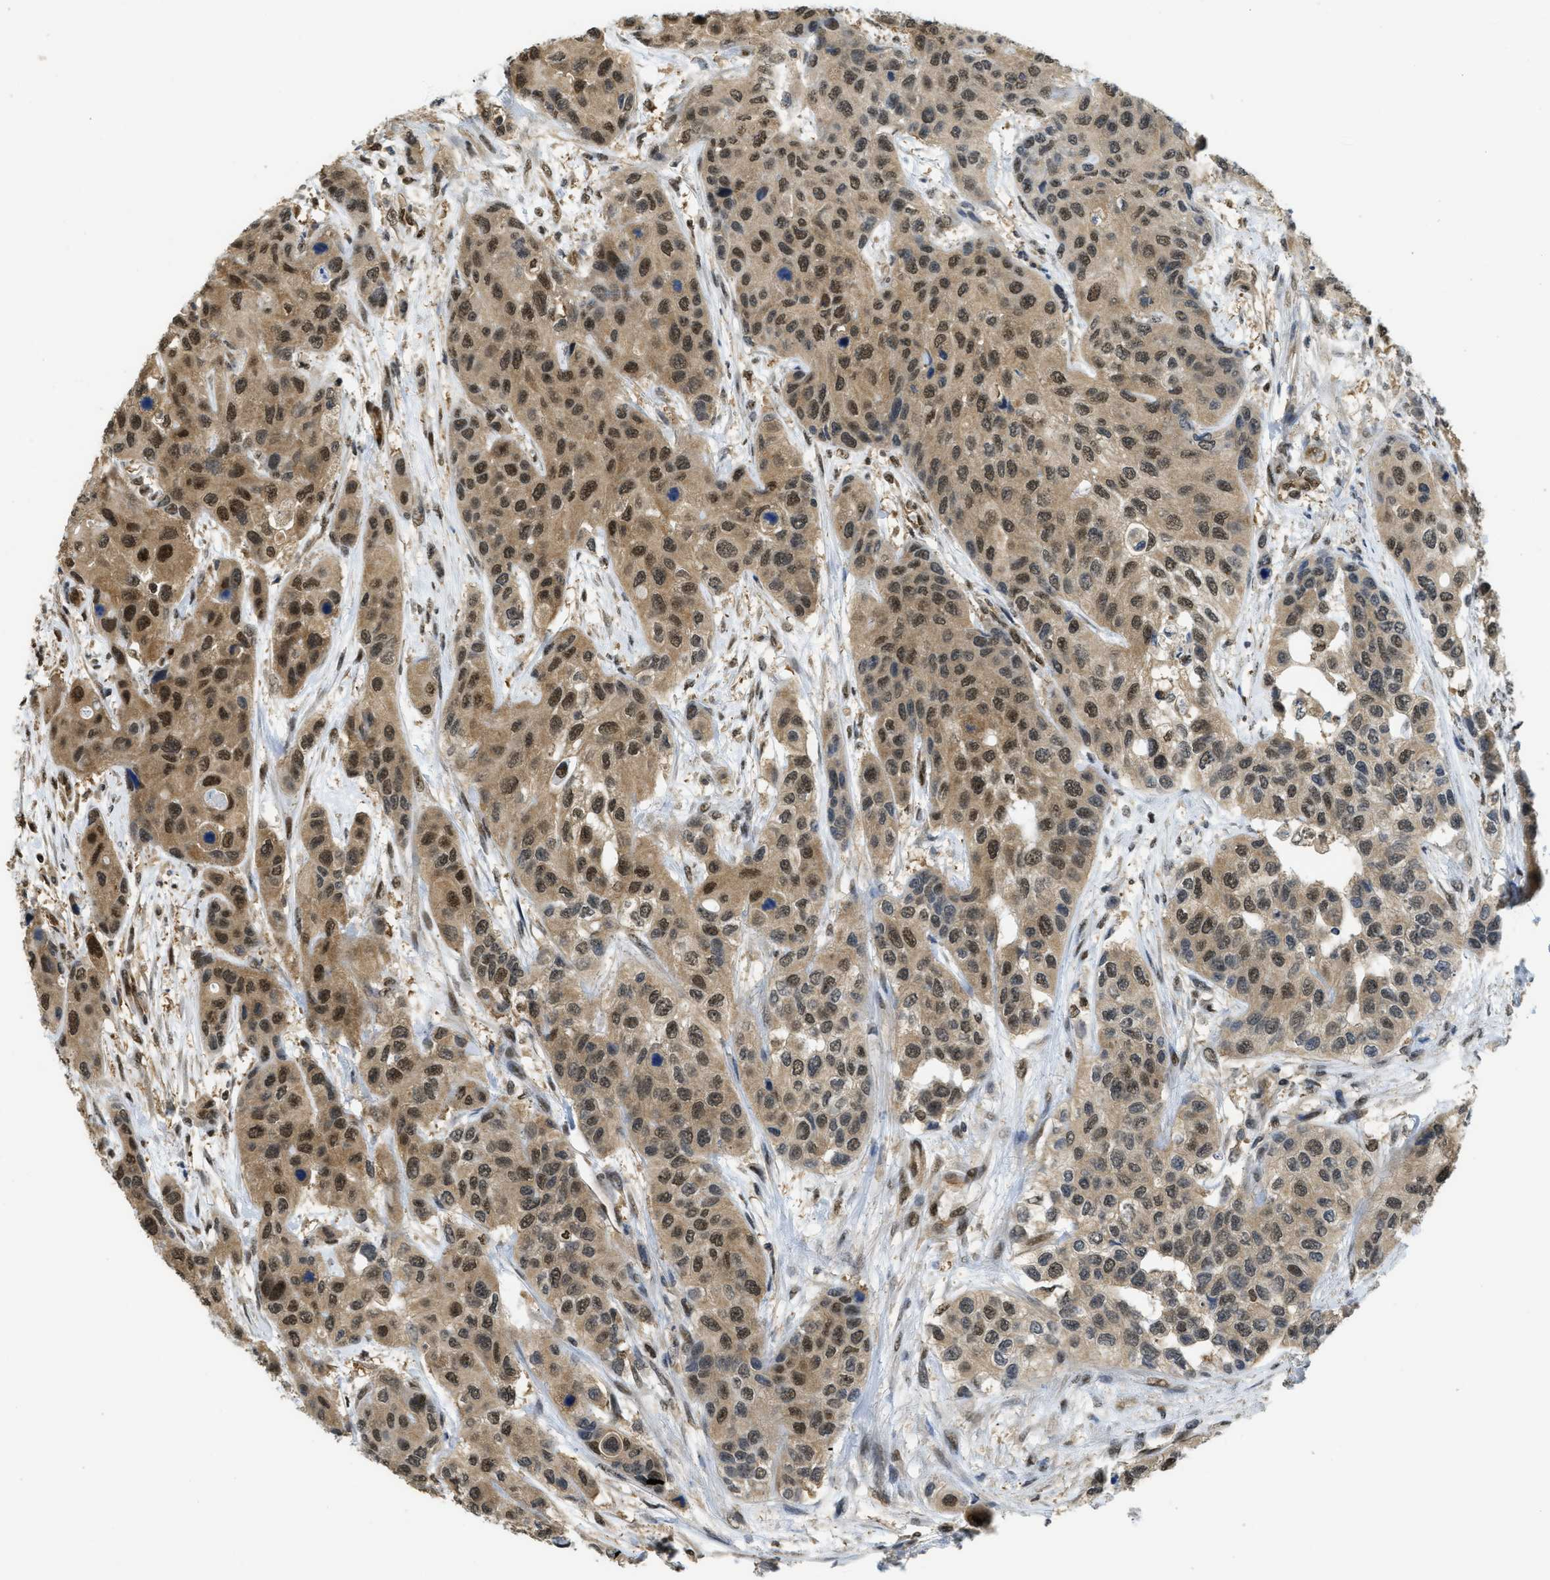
{"staining": {"intensity": "strong", "quantity": ">75%", "location": "cytoplasmic/membranous,nuclear"}, "tissue": "urothelial cancer", "cell_type": "Tumor cells", "image_type": "cancer", "snomed": [{"axis": "morphology", "description": "Urothelial carcinoma, High grade"}, {"axis": "topography", "description": "Urinary bladder"}], "caption": "This is an image of immunohistochemistry staining of urothelial carcinoma (high-grade), which shows strong staining in the cytoplasmic/membranous and nuclear of tumor cells.", "gene": "PSMC5", "patient": {"sex": "female", "age": 56}}